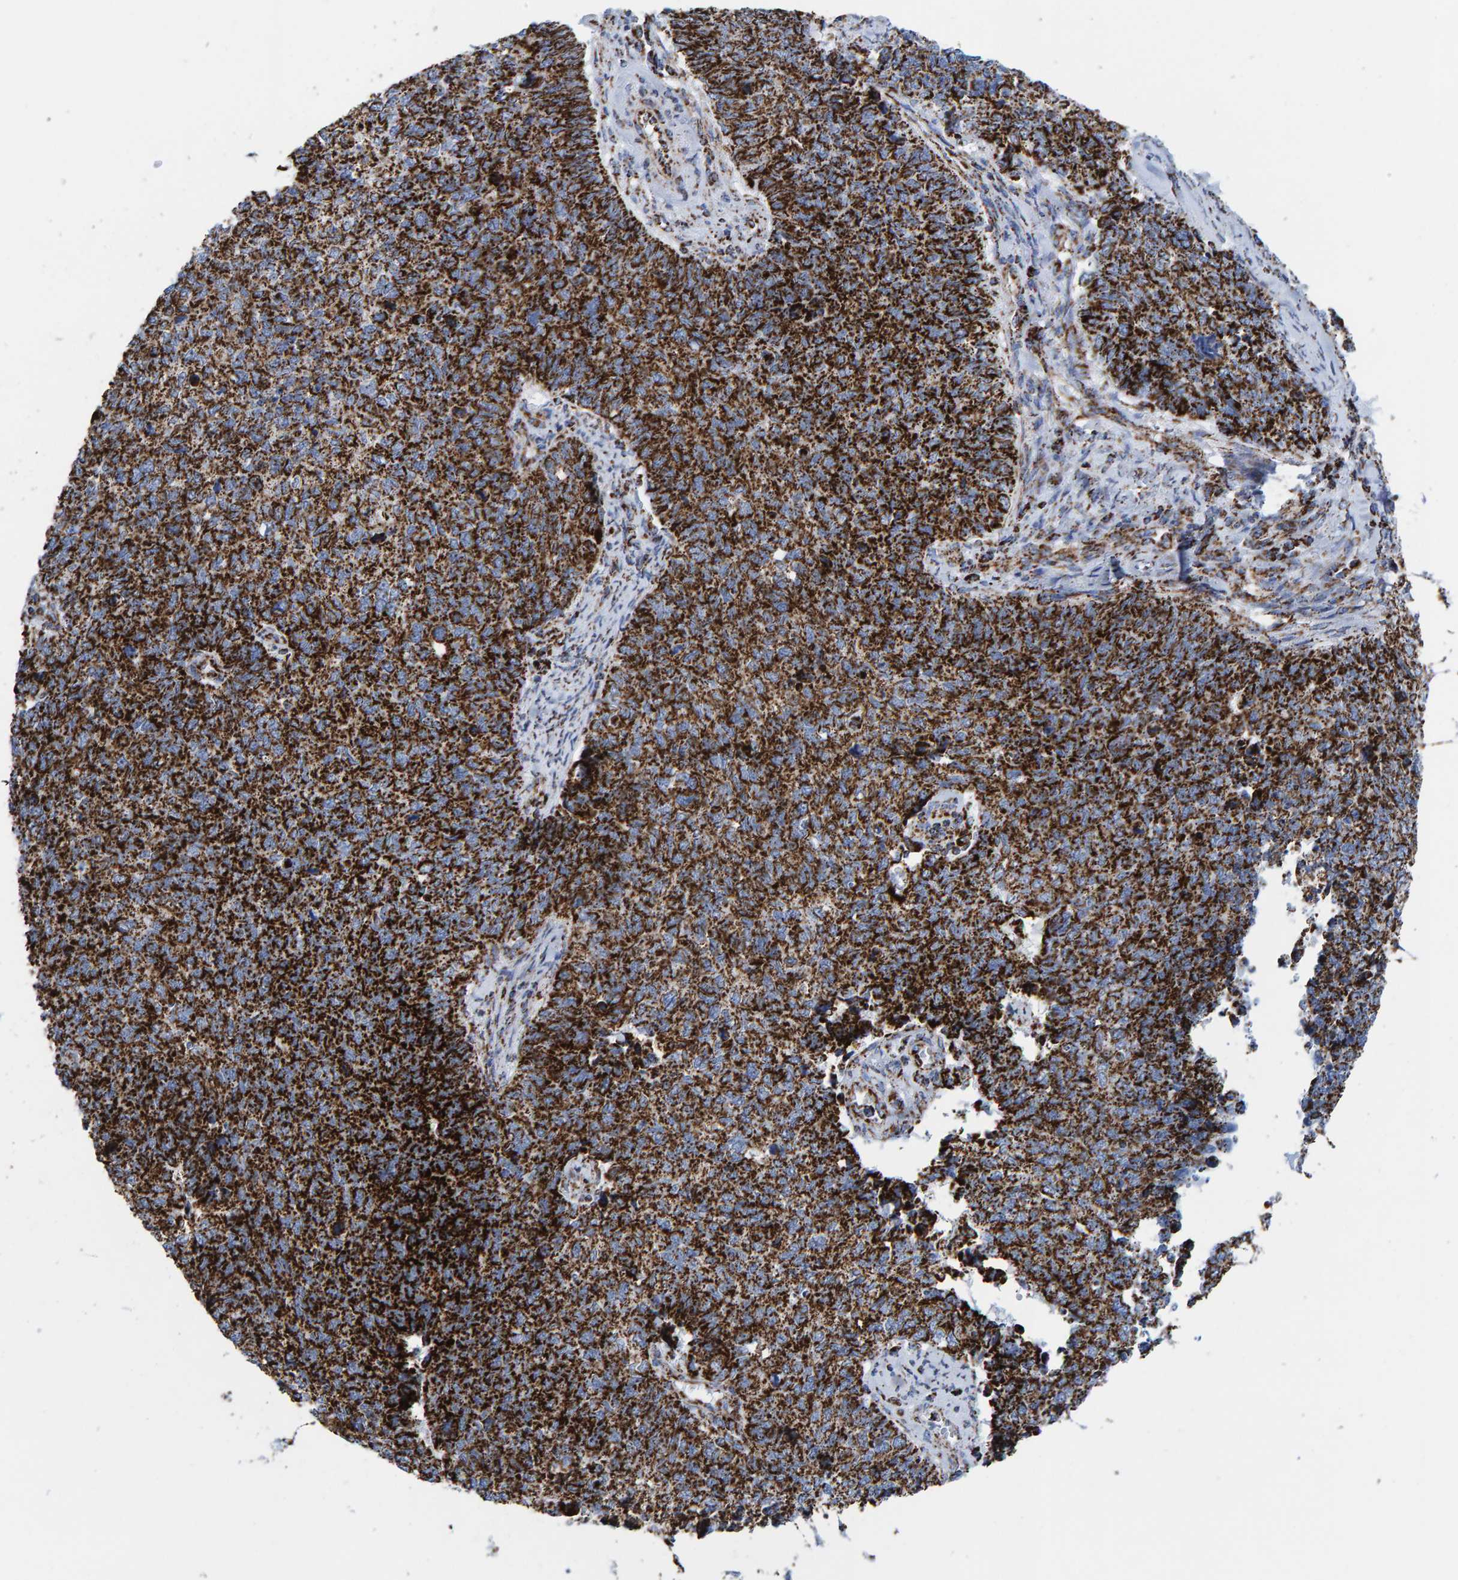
{"staining": {"intensity": "strong", "quantity": ">75%", "location": "cytoplasmic/membranous"}, "tissue": "cervical cancer", "cell_type": "Tumor cells", "image_type": "cancer", "snomed": [{"axis": "morphology", "description": "Squamous cell carcinoma, NOS"}, {"axis": "topography", "description": "Cervix"}], "caption": "Tumor cells reveal high levels of strong cytoplasmic/membranous staining in about >75% of cells in cervical cancer. The protein is shown in brown color, while the nuclei are stained blue.", "gene": "ENSG00000262660", "patient": {"sex": "female", "age": 63}}